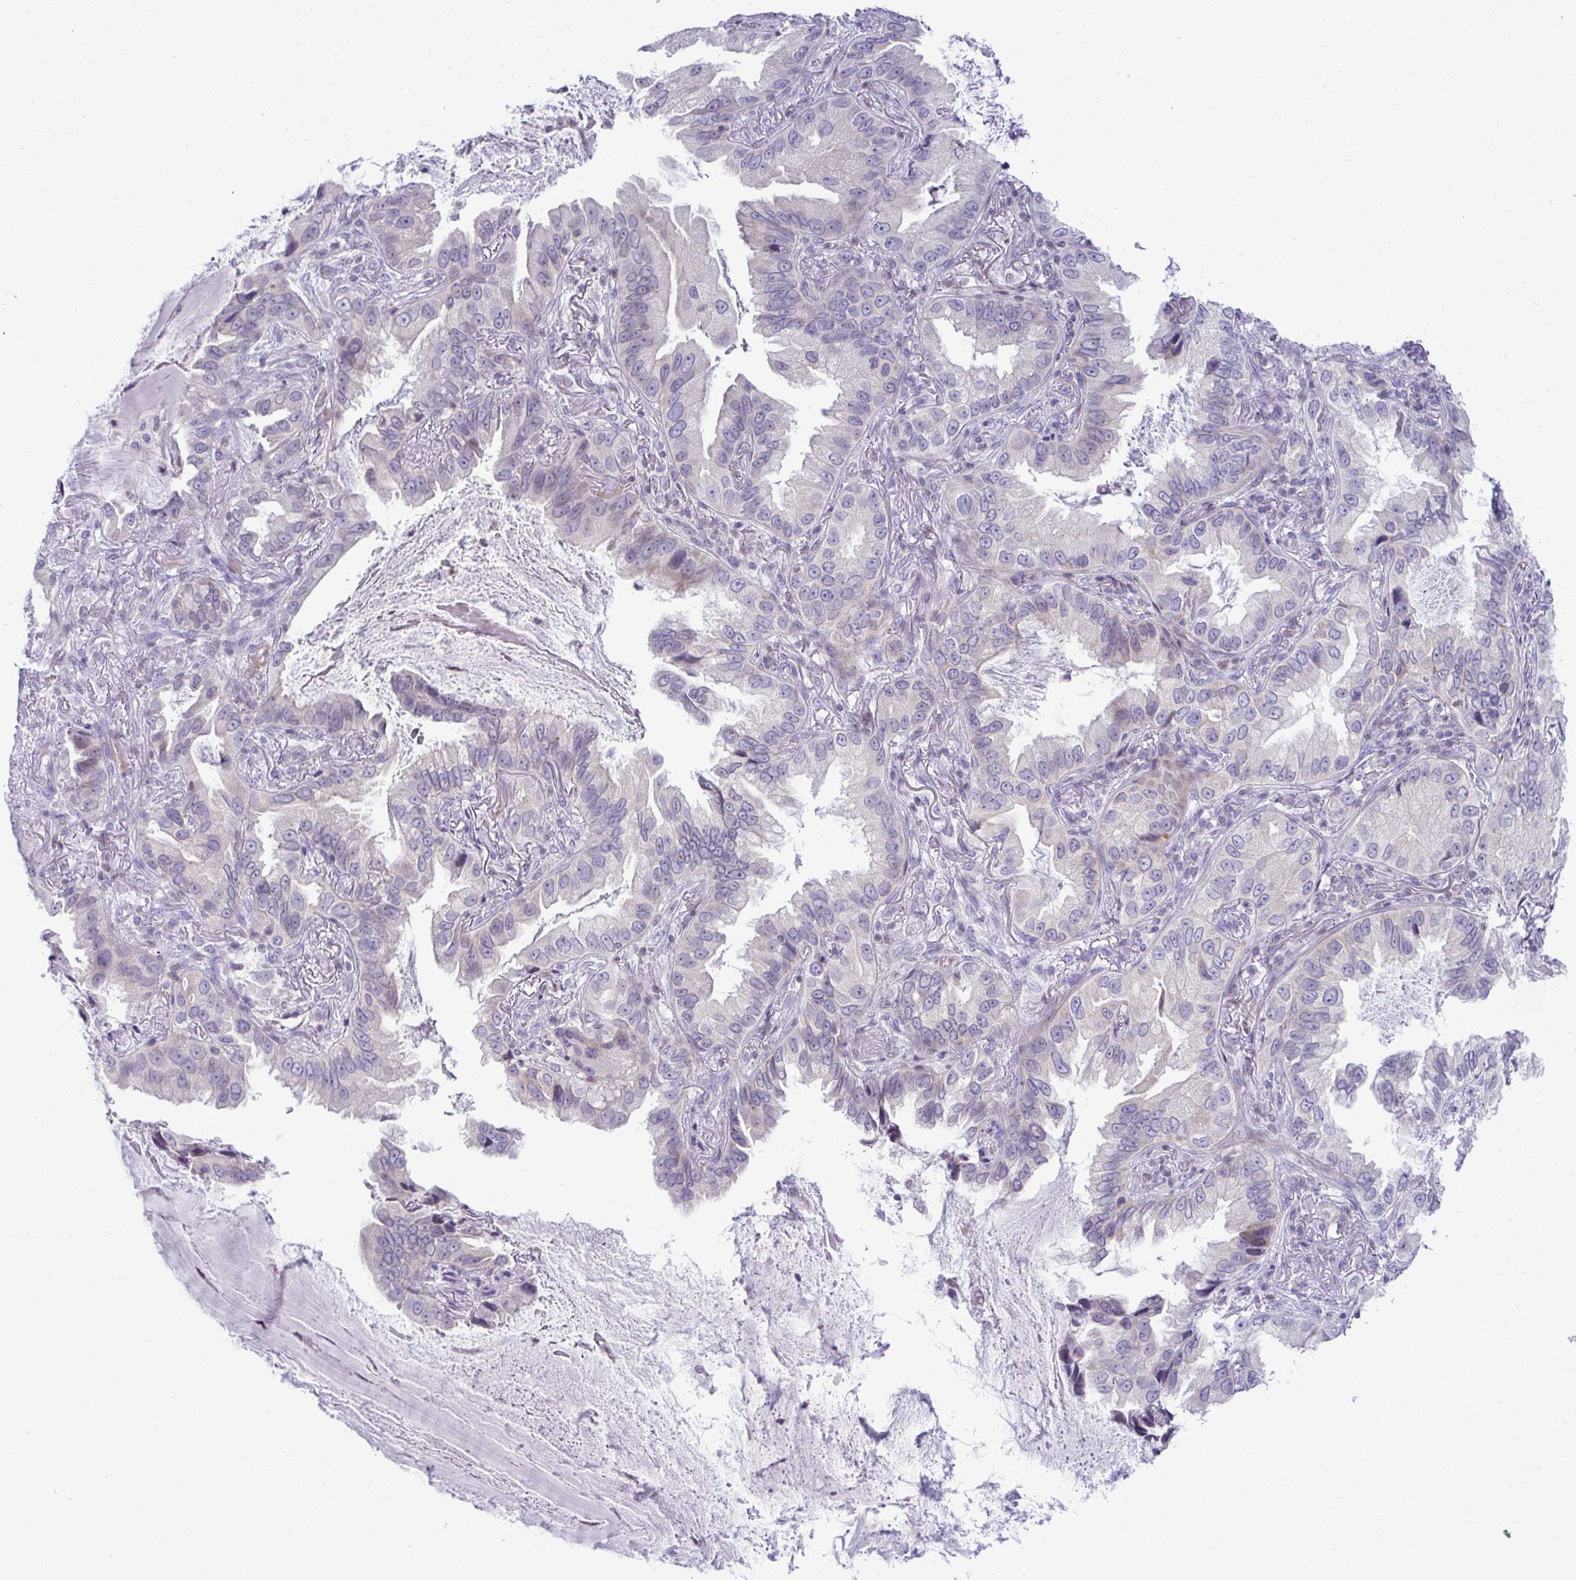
{"staining": {"intensity": "negative", "quantity": "none", "location": "none"}, "tissue": "lung cancer", "cell_type": "Tumor cells", "image_type": "cancer", "snomed": [{"axis": "morphology", "description": "Adenocarcinoma, NOS"}, {"axis": "topography", "description": "Lung"}], "caption": "This image is of lung adenocarcinoma stained with immunohistochemistry to label a protein in brown with the nuclei are counter-stained blue. There is no positivity in tumor cells.", "gene": "OR7A5", "patient": {"sex": "female", "age": 69}}